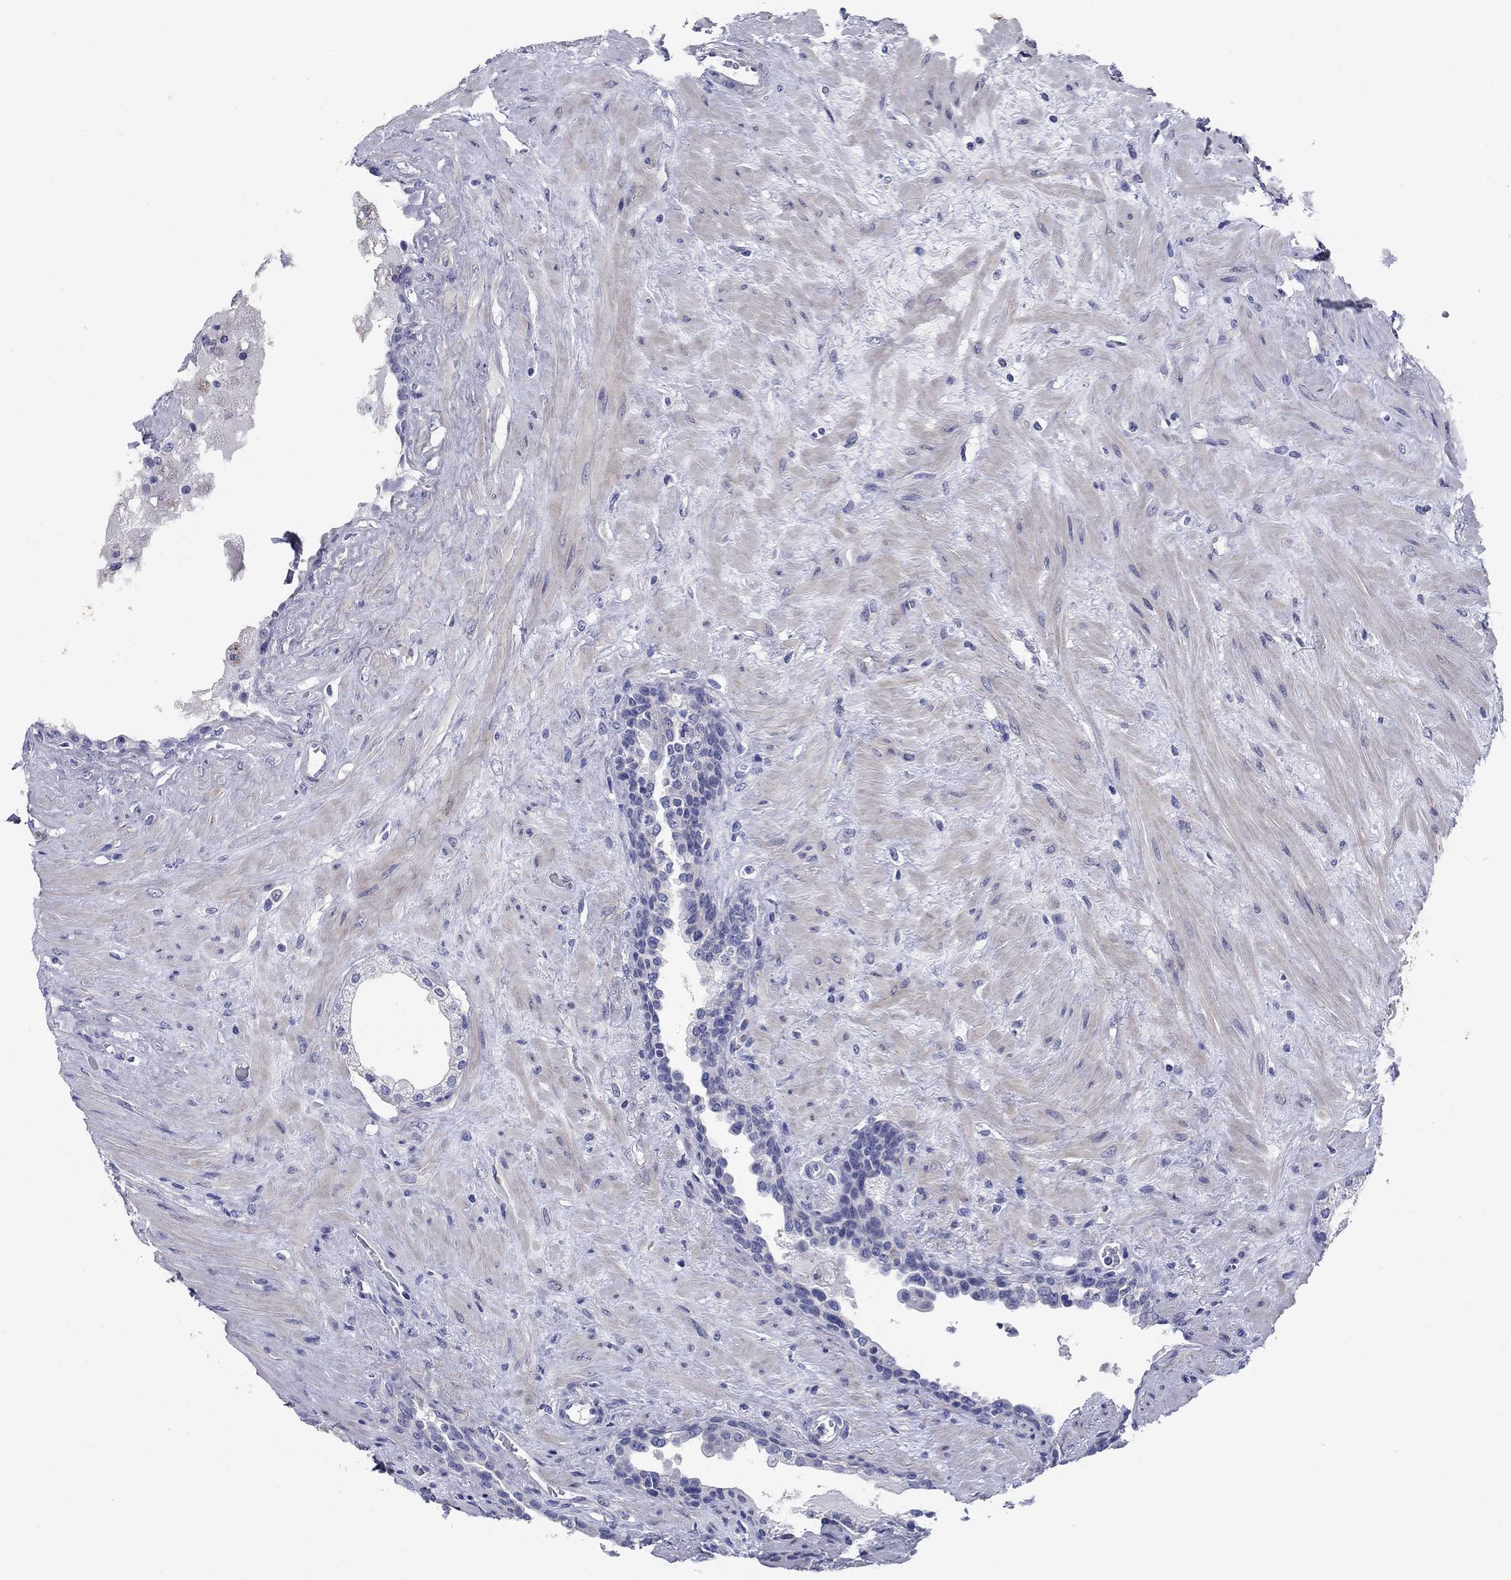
{"staining": {"intensity": "negative", "quantity": "none", "location": "none"}, "tissue": "prostate", "cell_type": "Glandular cells", "image_type": "normal", "snomed": [{"axis": "morphology", "description": "Normal tissue, NOS"}, {"axis": "topography", "description": "Prostate"}], "caption": "IHC of benign human prostate reveals no expression in glandular cells.", "gene": "PRKCG", "patient": {"sex": "male", "age": 63}}